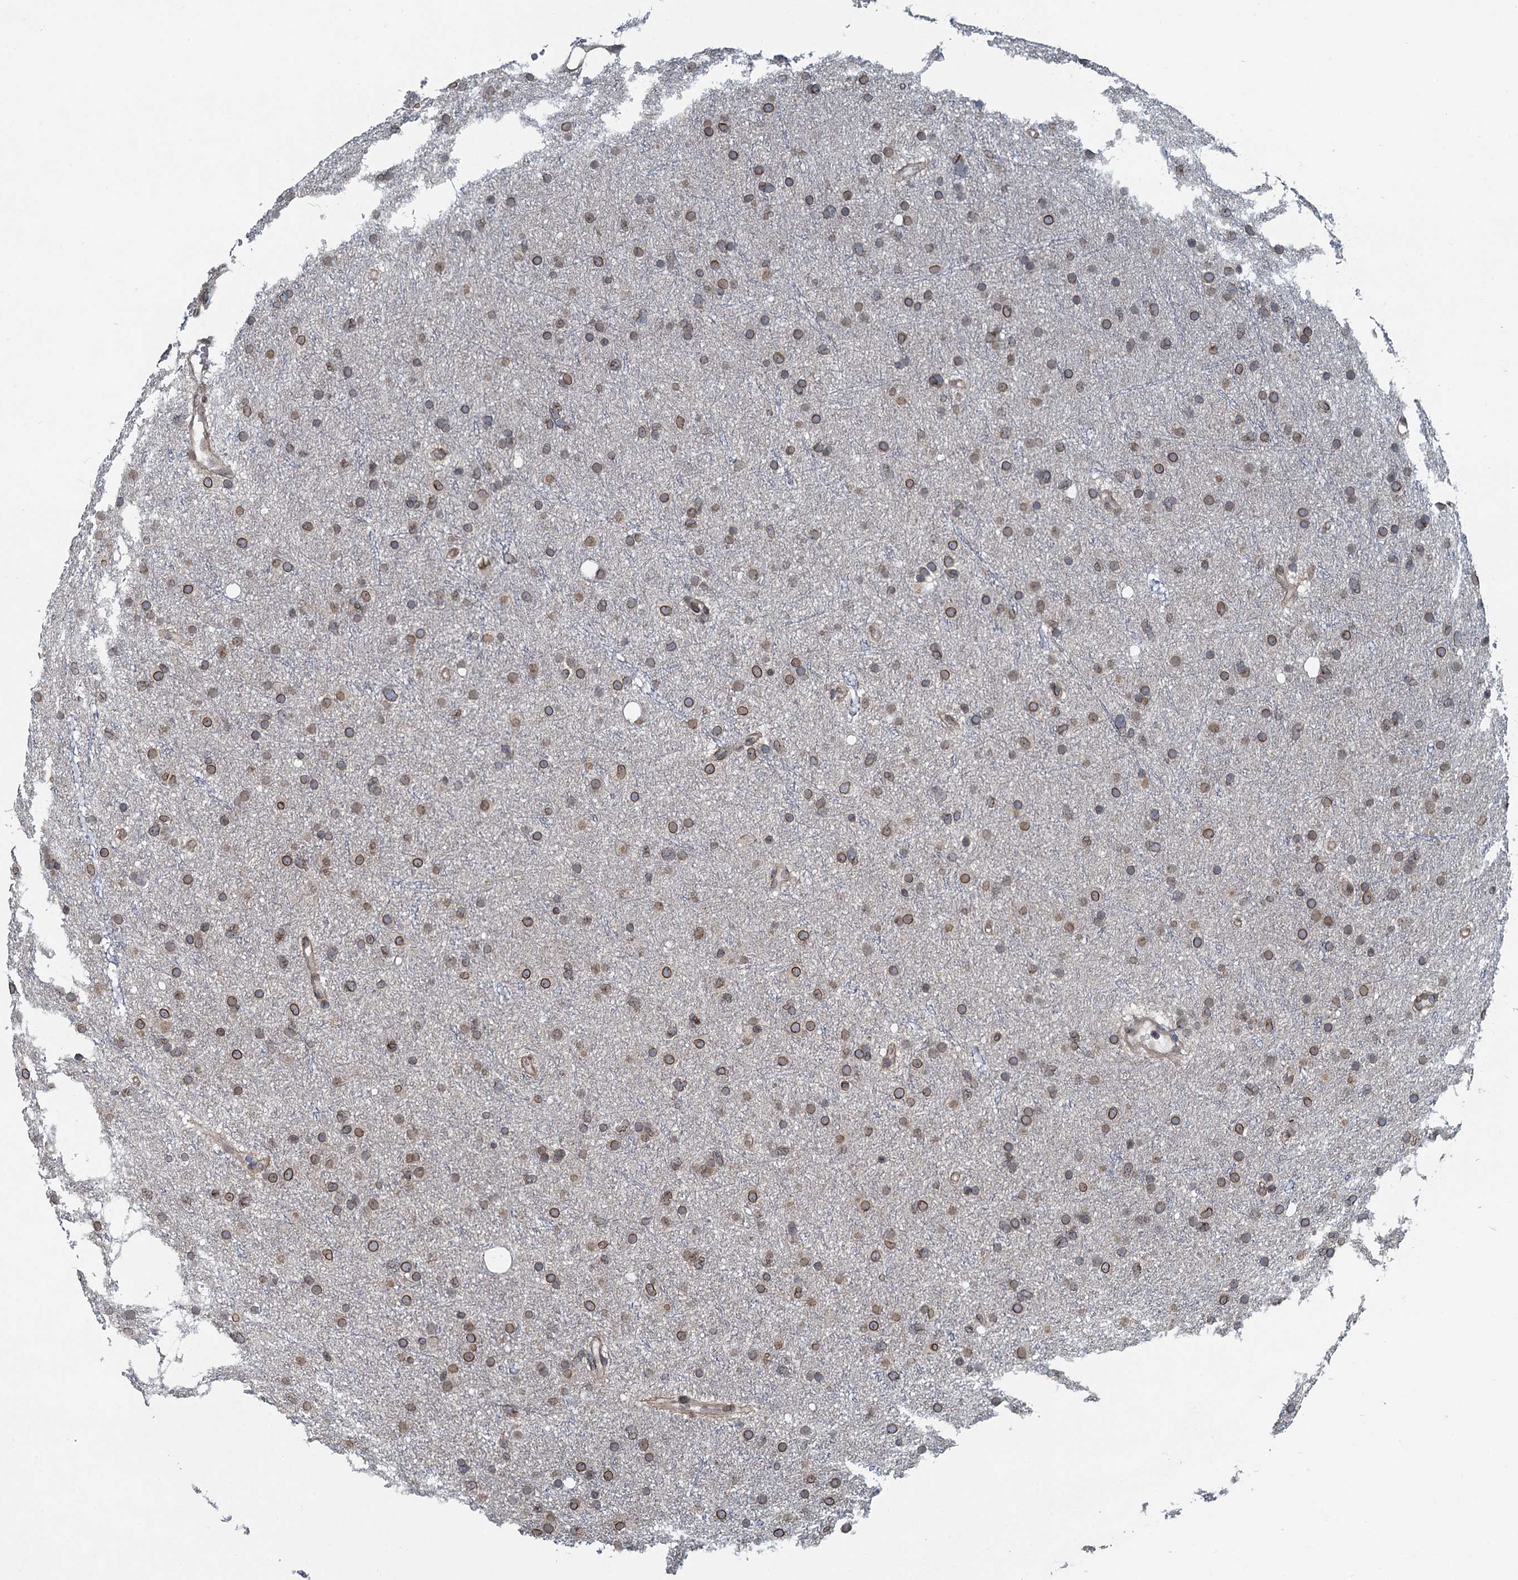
{"staining": {"intensity": "weak", "quantity": ">75%", "location": "cytoplasmic/membranous,nuclear"}, "tissue": "glioma", "cell_type": "Tumor cells", "image_type": "cancer", "snomed": [{"axis": "morphology", "description": "Glioma, malignant, Low grade"}, {"axis": "topography", "description": "Cerebral cortex"}], "caption": "Human glioma stained with a protein marker displays weak staining in tumor cells.", "gene": "CCDC34", "patient": {"sex": "female", "age": 39}}